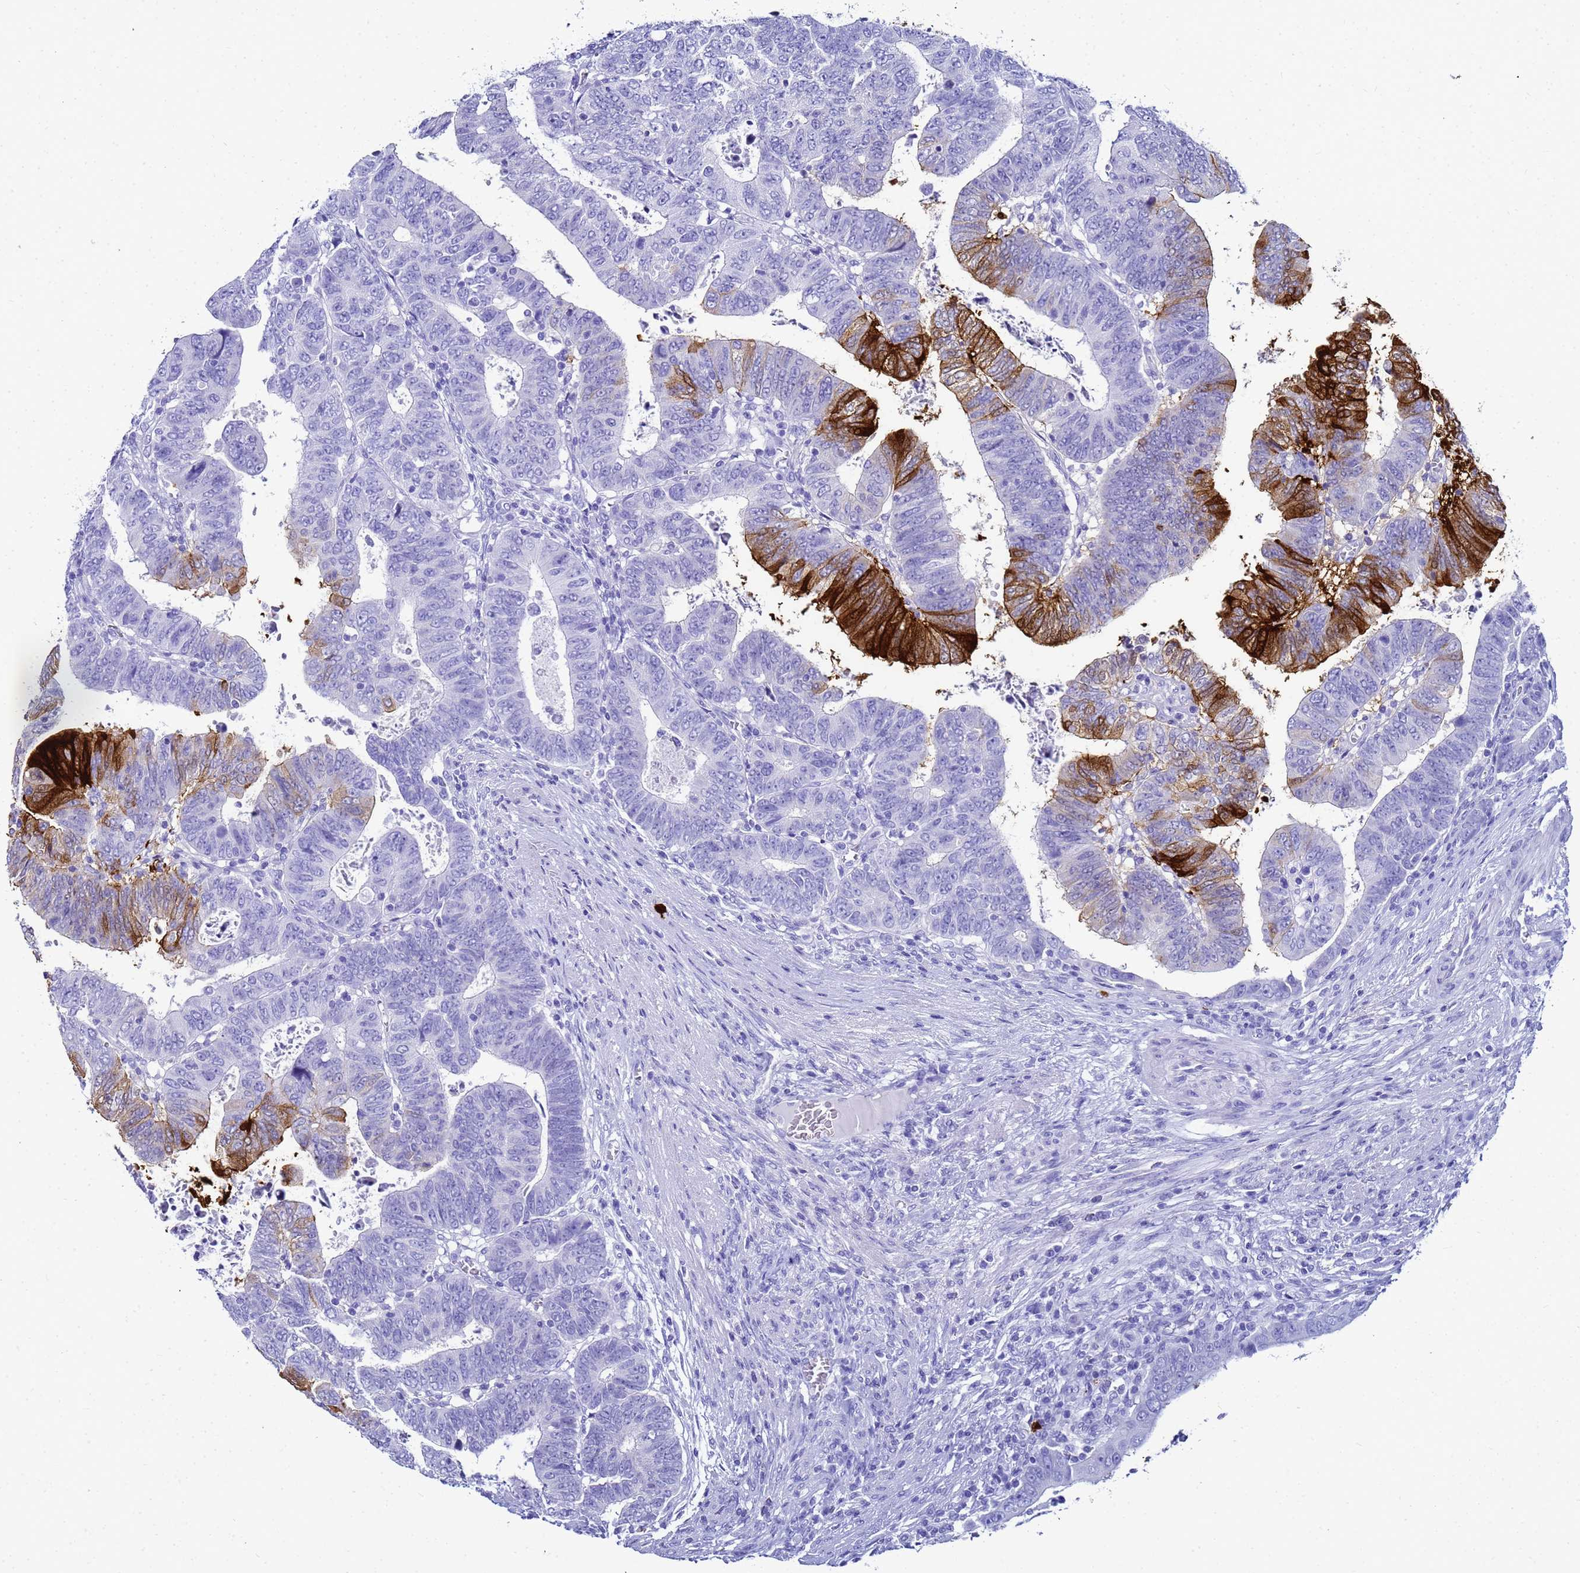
{"staining": {"intensity": "strong", "quantity": "<25%", "location": "cytoplasmic/membranous"}, "tissue": "colorectal cancer", "cell_type": "Tumor cells", "image_type": "cancer", "snomed": [{"axis": "morphology", "description": "Normal tissue, NOS"}, {"axis": "morphology", "description": "Adenocarcinoma, NOS"}, {"axis": "topography", "description": "Rectum"}], "caption": "Strong cytoplasmic/membranous positivity is appreciated in about <25% of tumor cells in colorectal cancer.", "gene": "CKB", "patient": {"sex": "female", "age": 65}}